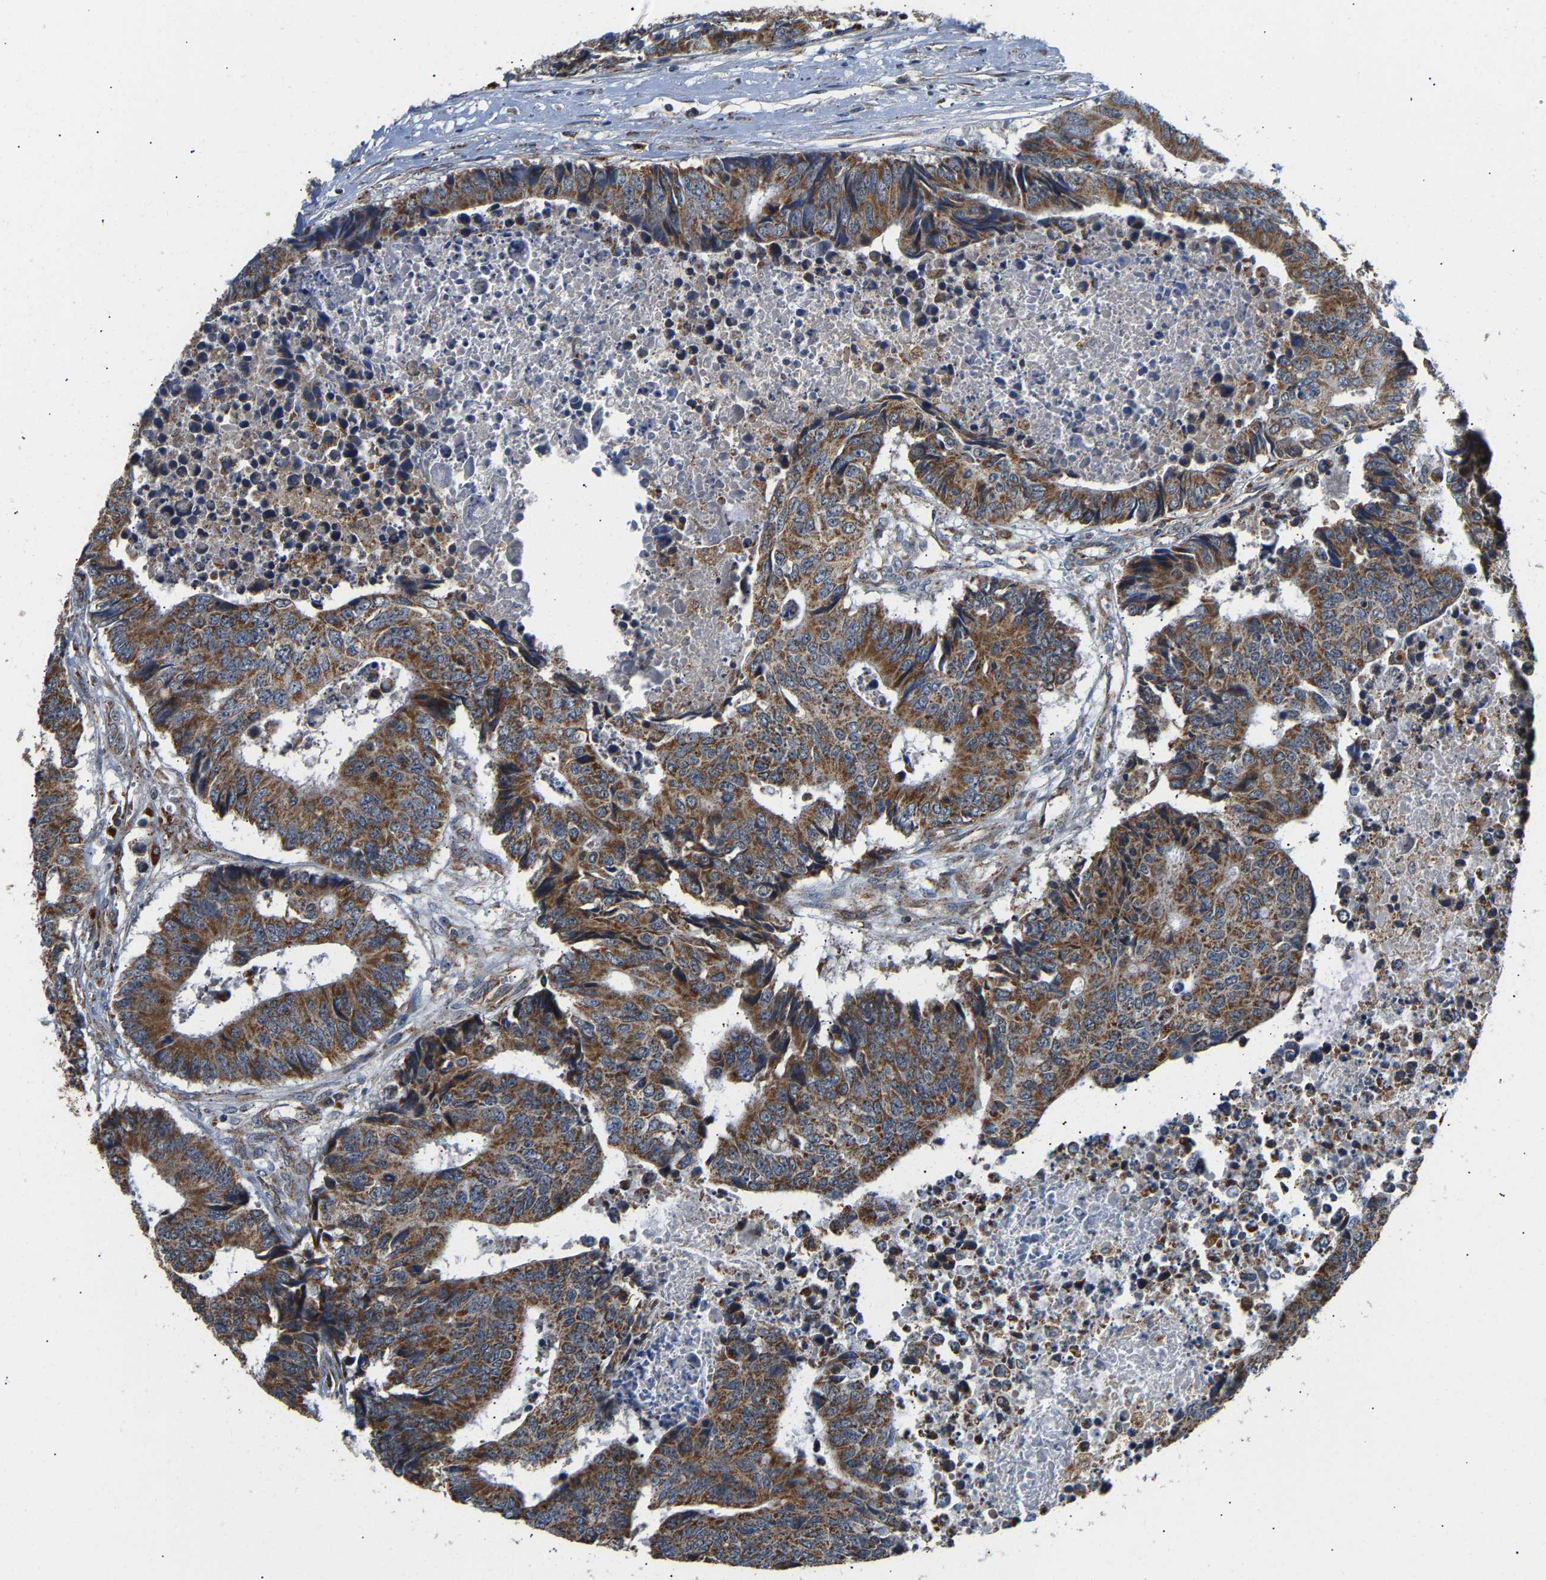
{"staining": {"intensity": "moderate", "quantity": ">75%", "location": "cytoplasmic/membranous"}, "tissue": "colorectal cancer", "cell_type": "Tumor cells", "image_type": "cancer", "snomed": [{"axis": "morphology", "description": "Adenocarcinoma, NOS"}, {"axis": "topography", "description": "Rectum"}], "caption": "This image exhibits immunohistochemistry (IHC) staining of colorectal cancer (adenocarcinoma), with medium moderate cytoplasmic/membranous staining in approximately >75% of tumor cells.", "gene": "GIMAP7", "patient": {"sex": "male", "age": 84}}